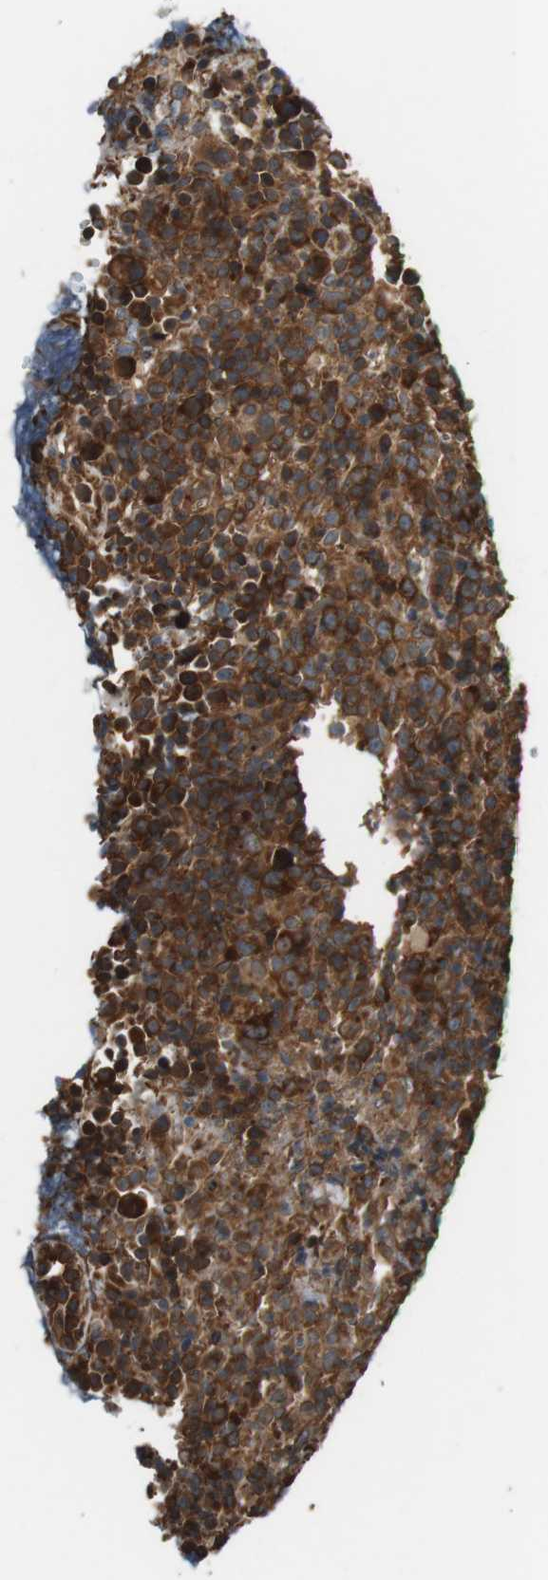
{"staining": {"intensity": "moderate", "quantity": ">75%", "location": "cytoplasmic/membranous"}, "tissue": "lymphoma", "cell_type": "Tumor cells", "image_type": "cancer", "snomed": [{"axis": "morphology", "description": "Malignant lymphoma, non-Hodgkin's type, High grade"}, {"axis": "topography", "description": "Lymph node"}], "caption": "Malignant lymphoma, non-Hodgkin's type (high-grade) tissue reveals moderate cytoplasmic/membranous positivity in approximately >75% of tumor cells, visualized by immunohistochemistry.", "gene": "PA2G4", "patient": {"sex": "female", "age": 76}}